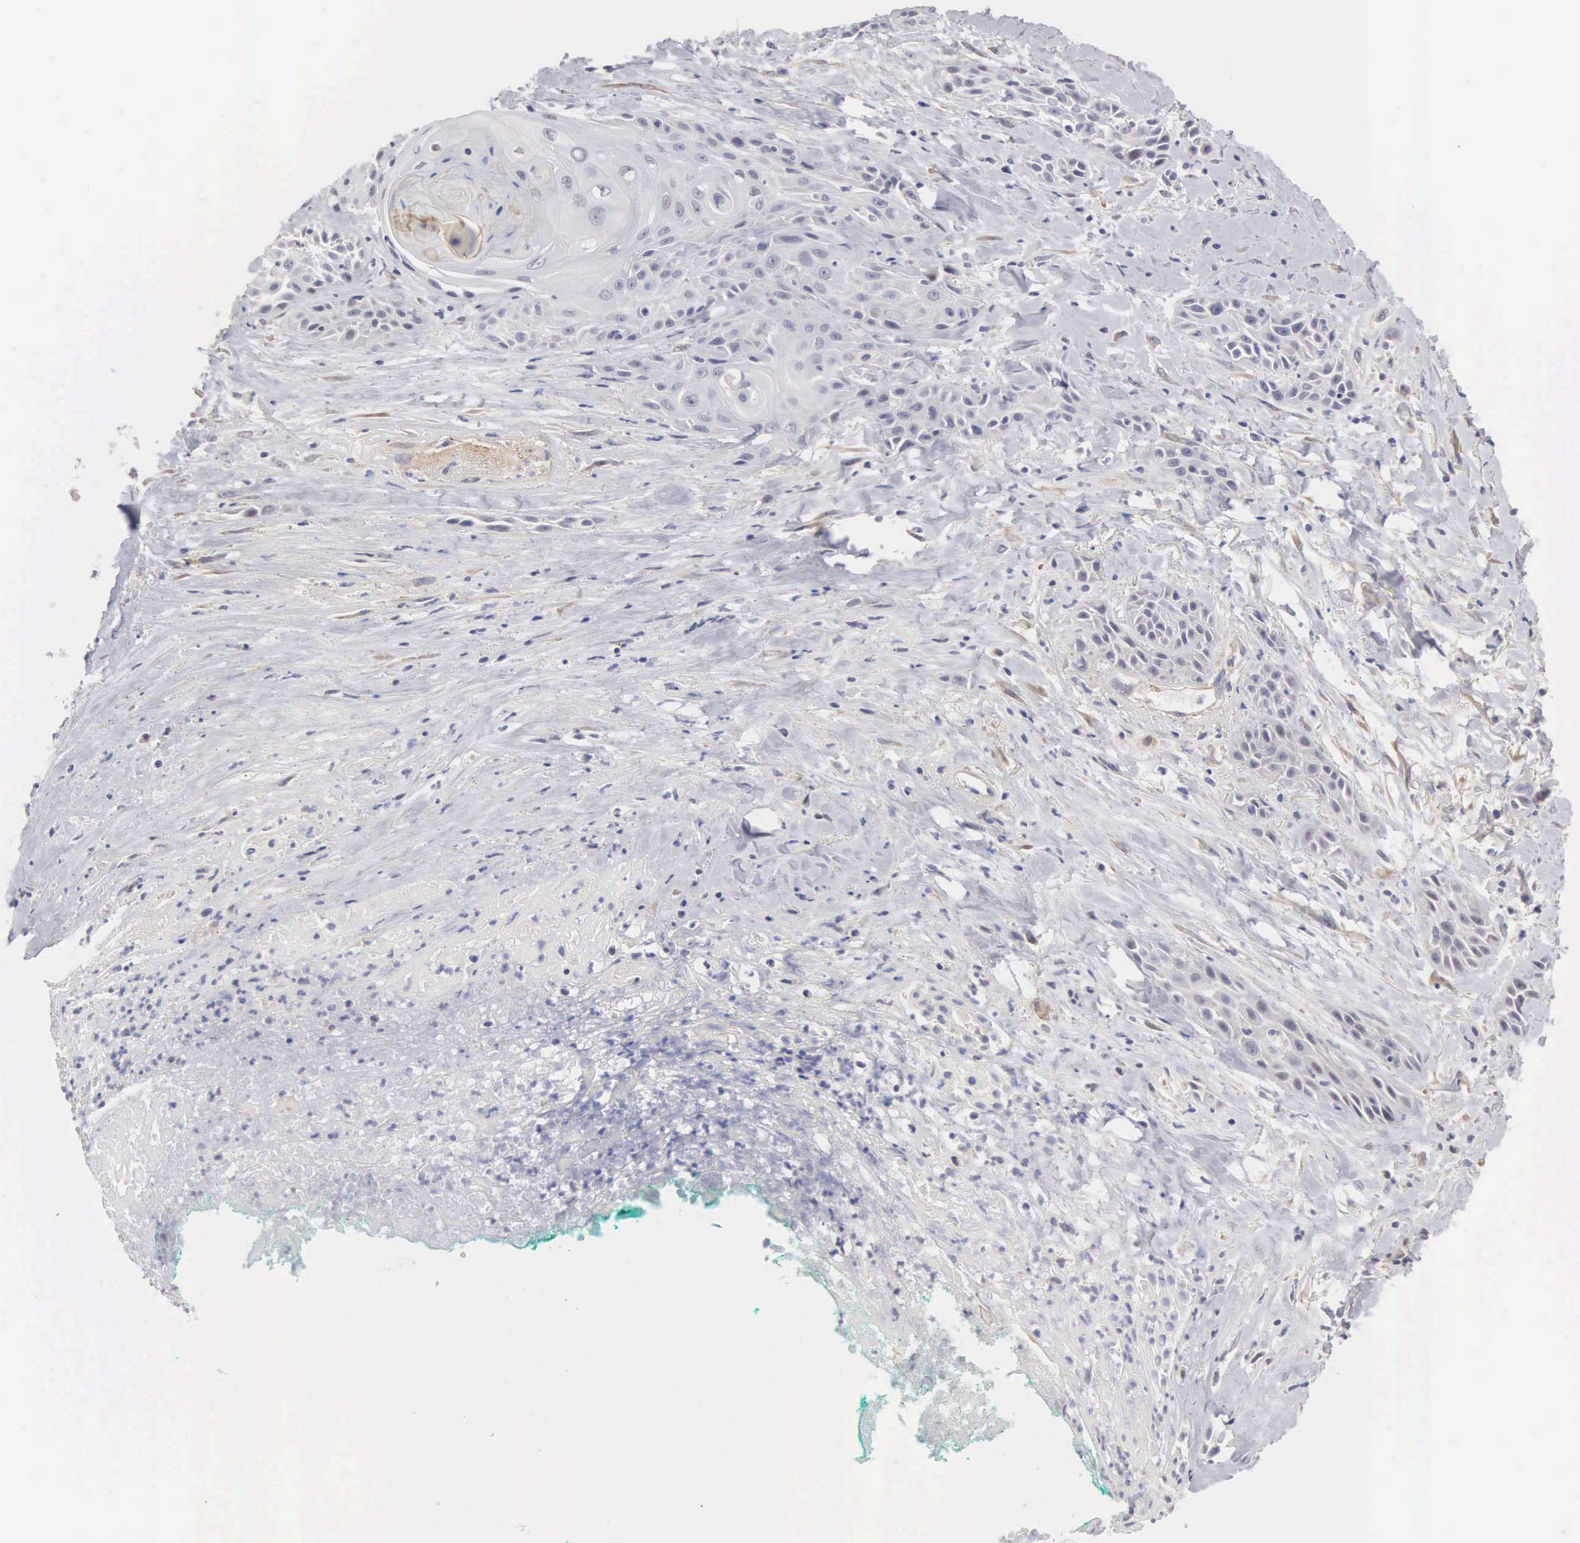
{"staining": {"intensity": "negative", "quantity": "none", "location": "none"}, "tissue": "skin cancer", "cell_type": "Tumor cells", "image_type": "cancer", "snomed": [{"axis": "morphology", "description": "Squamous cell carcinoma, NOS"}, {"axis": "topography", "description": "Skin"}, {"axis": "topography", "description": "Anal"}], "caption": "Tumor cells are negative for brown protein staining in skin squamous cell carcinoma.", "gene": "ELFN2", "patient": {"sex": "male", "age": 64}}